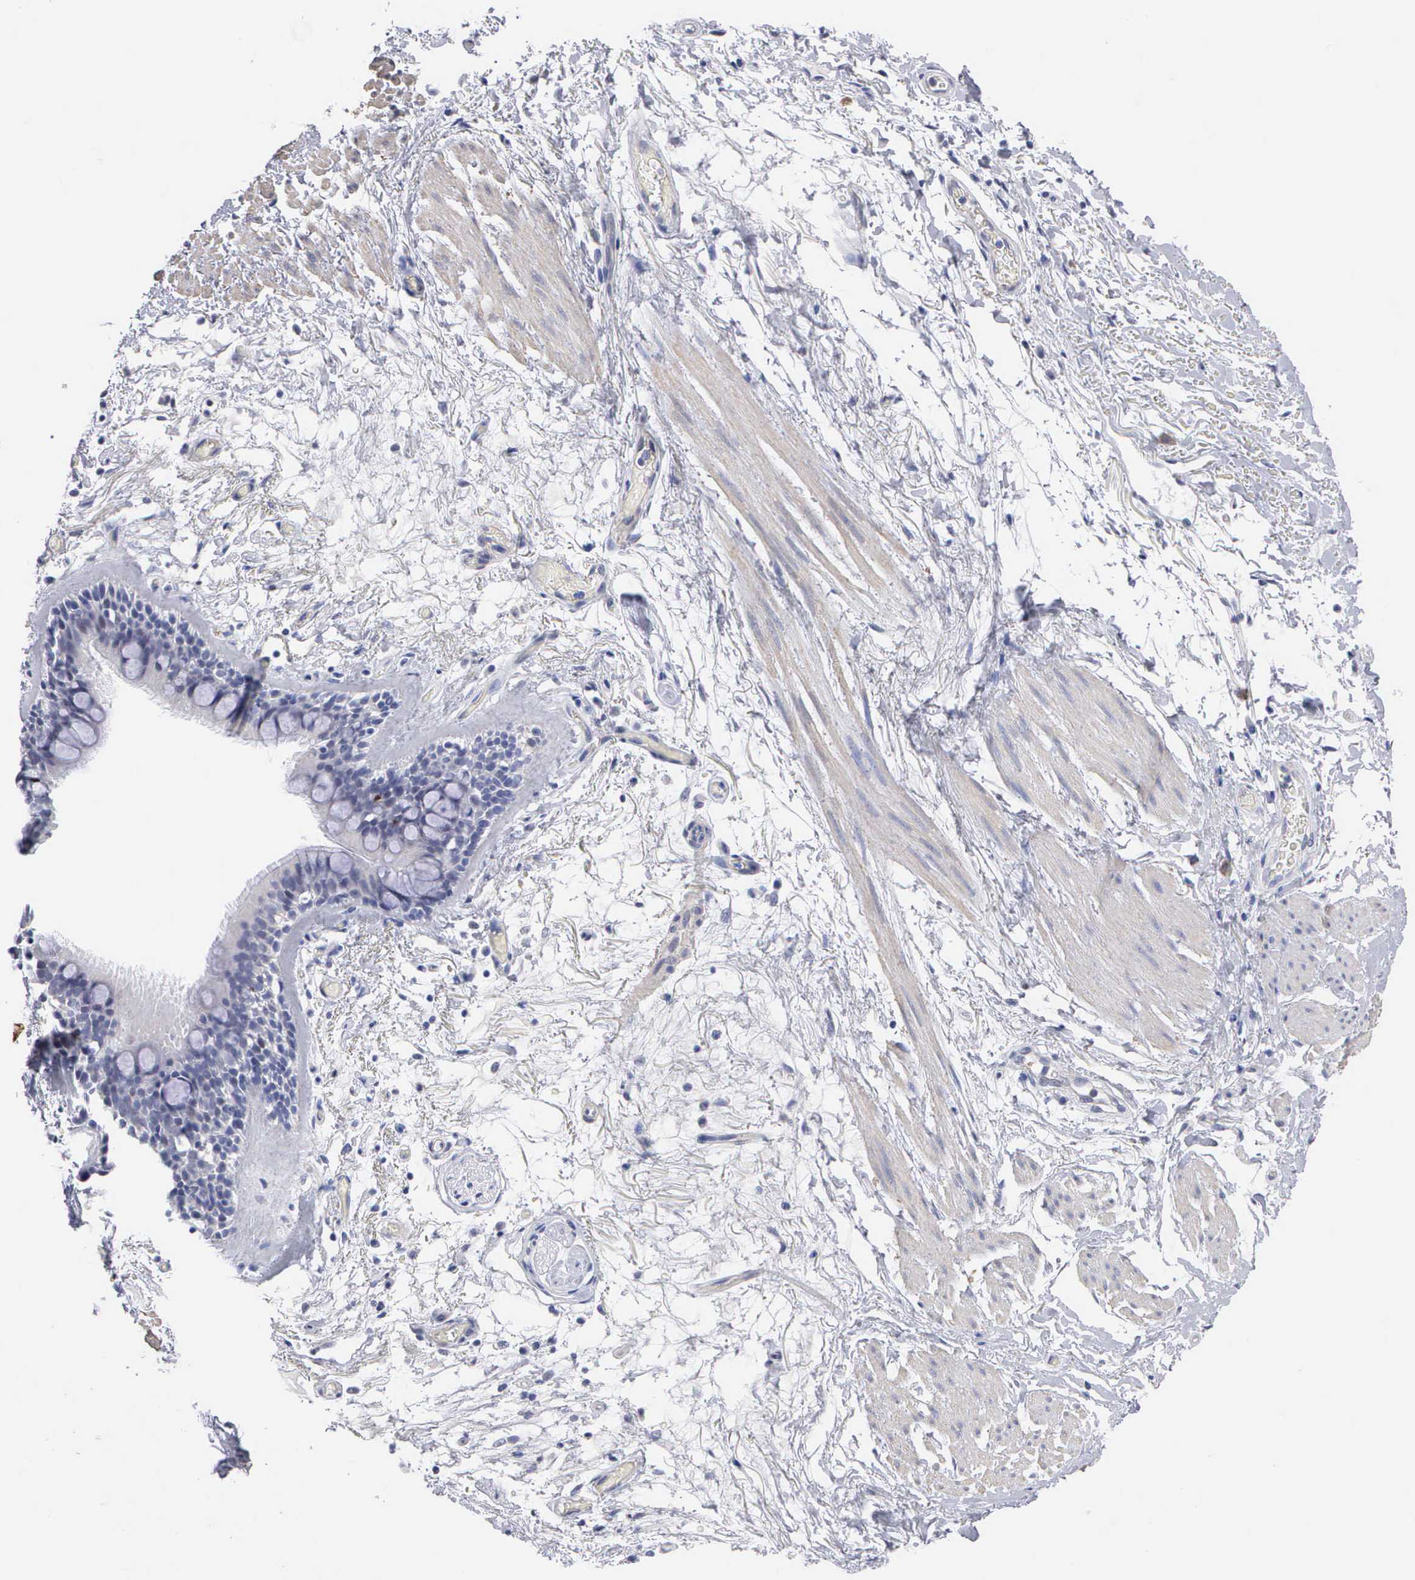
{"staining": {"intensity": "negative", "quantity": "none", "location": "none"}, "tissue": "bronchus", "cell_type": "Respiratory epithelial cells", "image_type": "normal", "snomed": [{"axis": "morphology", "description": "Normal tissue, NOS"}, {"axis": "topography", "description": "Cartilage tissue"}], "caption": "Bronchus was stained to show a protein in brown. There is no significant expression in respiratory epithelial cells.", "gene": "ELFN2", "patient": {"sex": "female", "age": 63}}